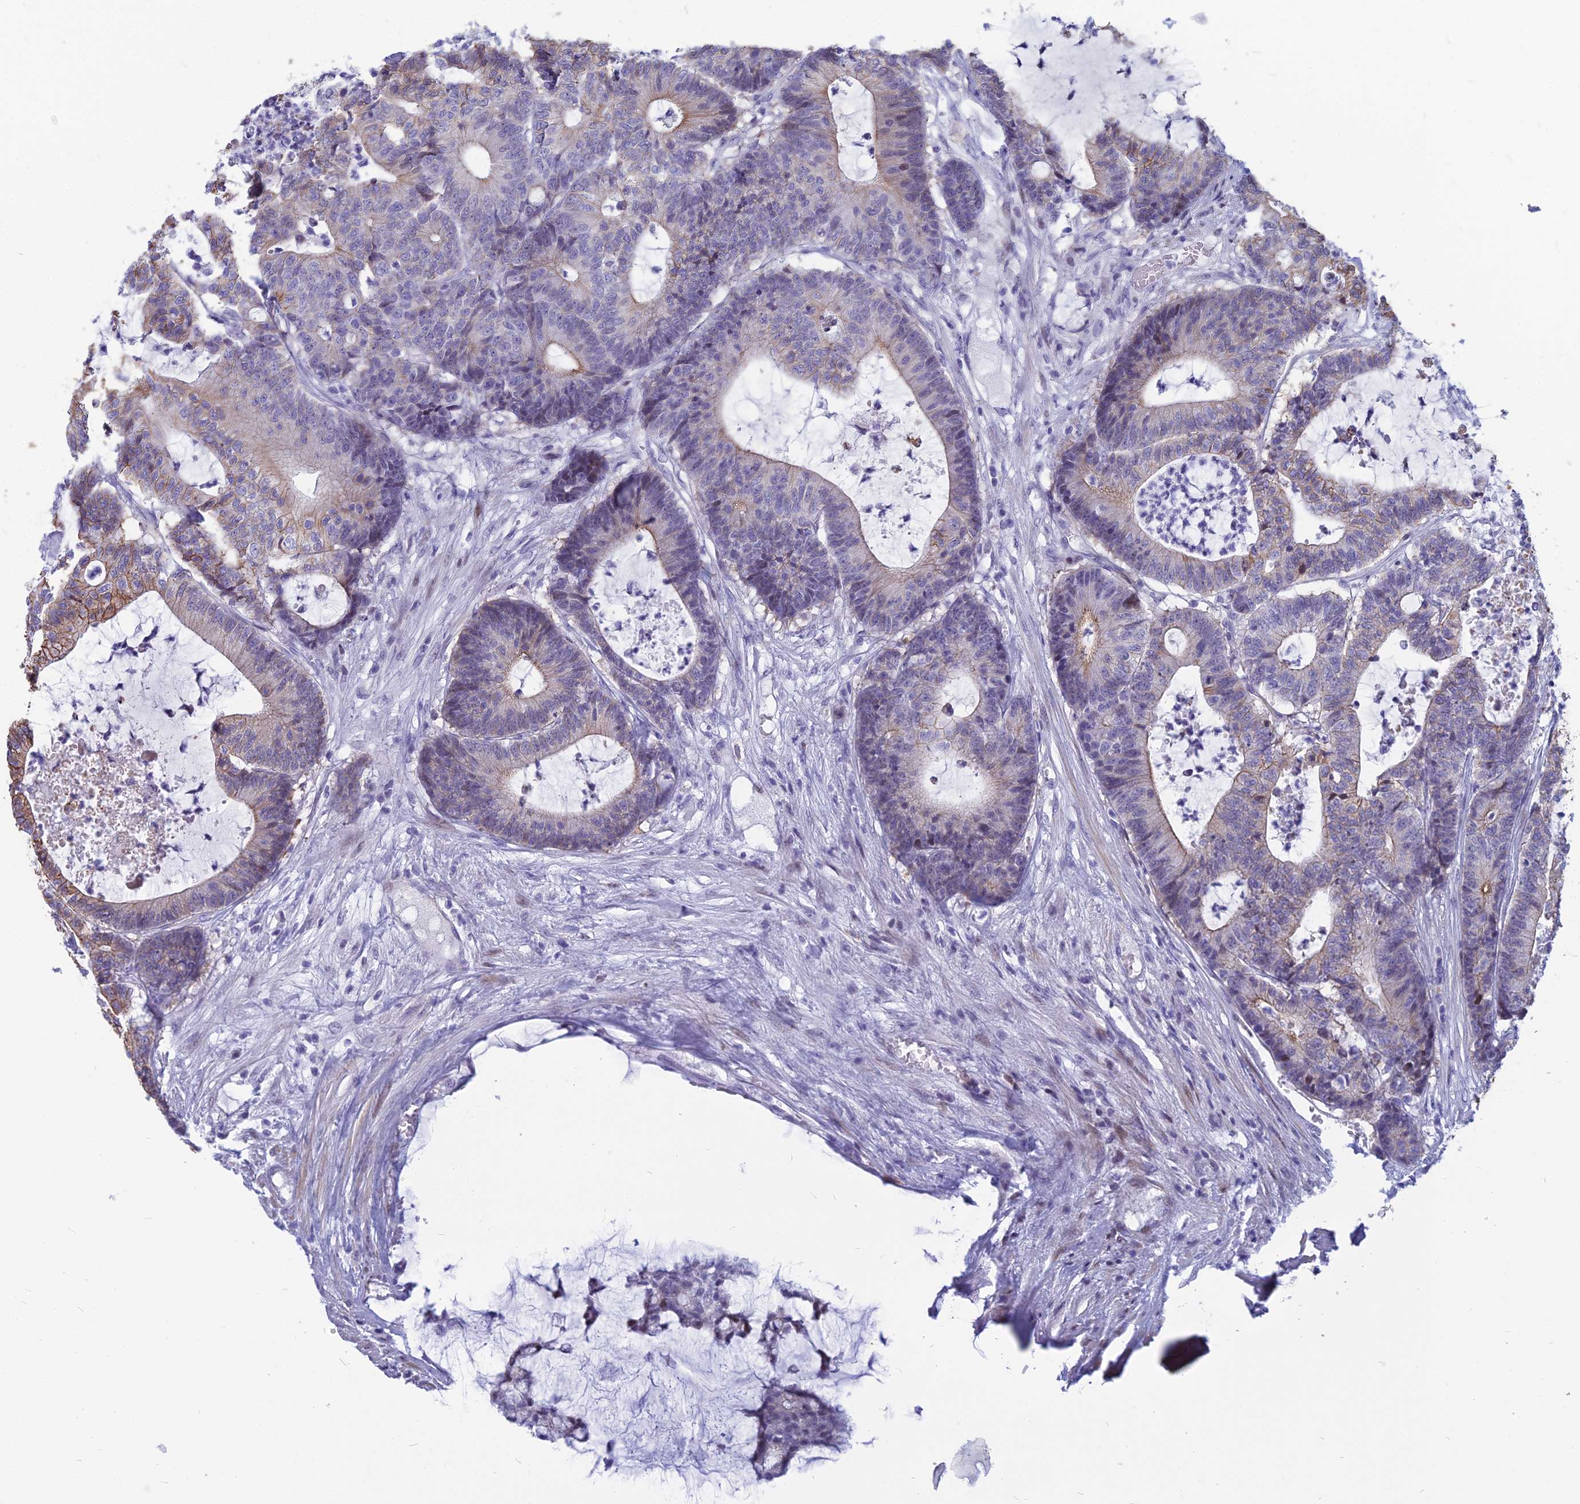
{"staining": {"intensity": "moderate", "quantity": "<25%", "location": "cytoplasmic/membranous,nuclear"}, "tissue": "colorectal cancer", "cell_type": "Tumor cells", "image_type": "cancer", "snomed": [{"axis": "morphology", "description": "Adenocarcinoma, NOS"}, {"axis": "topography", "description": "Colon"}], "caption": "Colorectal cancer (adenocarcinoma) stained for a protein demonstrates moderate cytoplasmic/membranous and nuclear positivity in tumor cells.", "gene": "MYBPC2", "patient": {"sex": "female", "age": 84}}